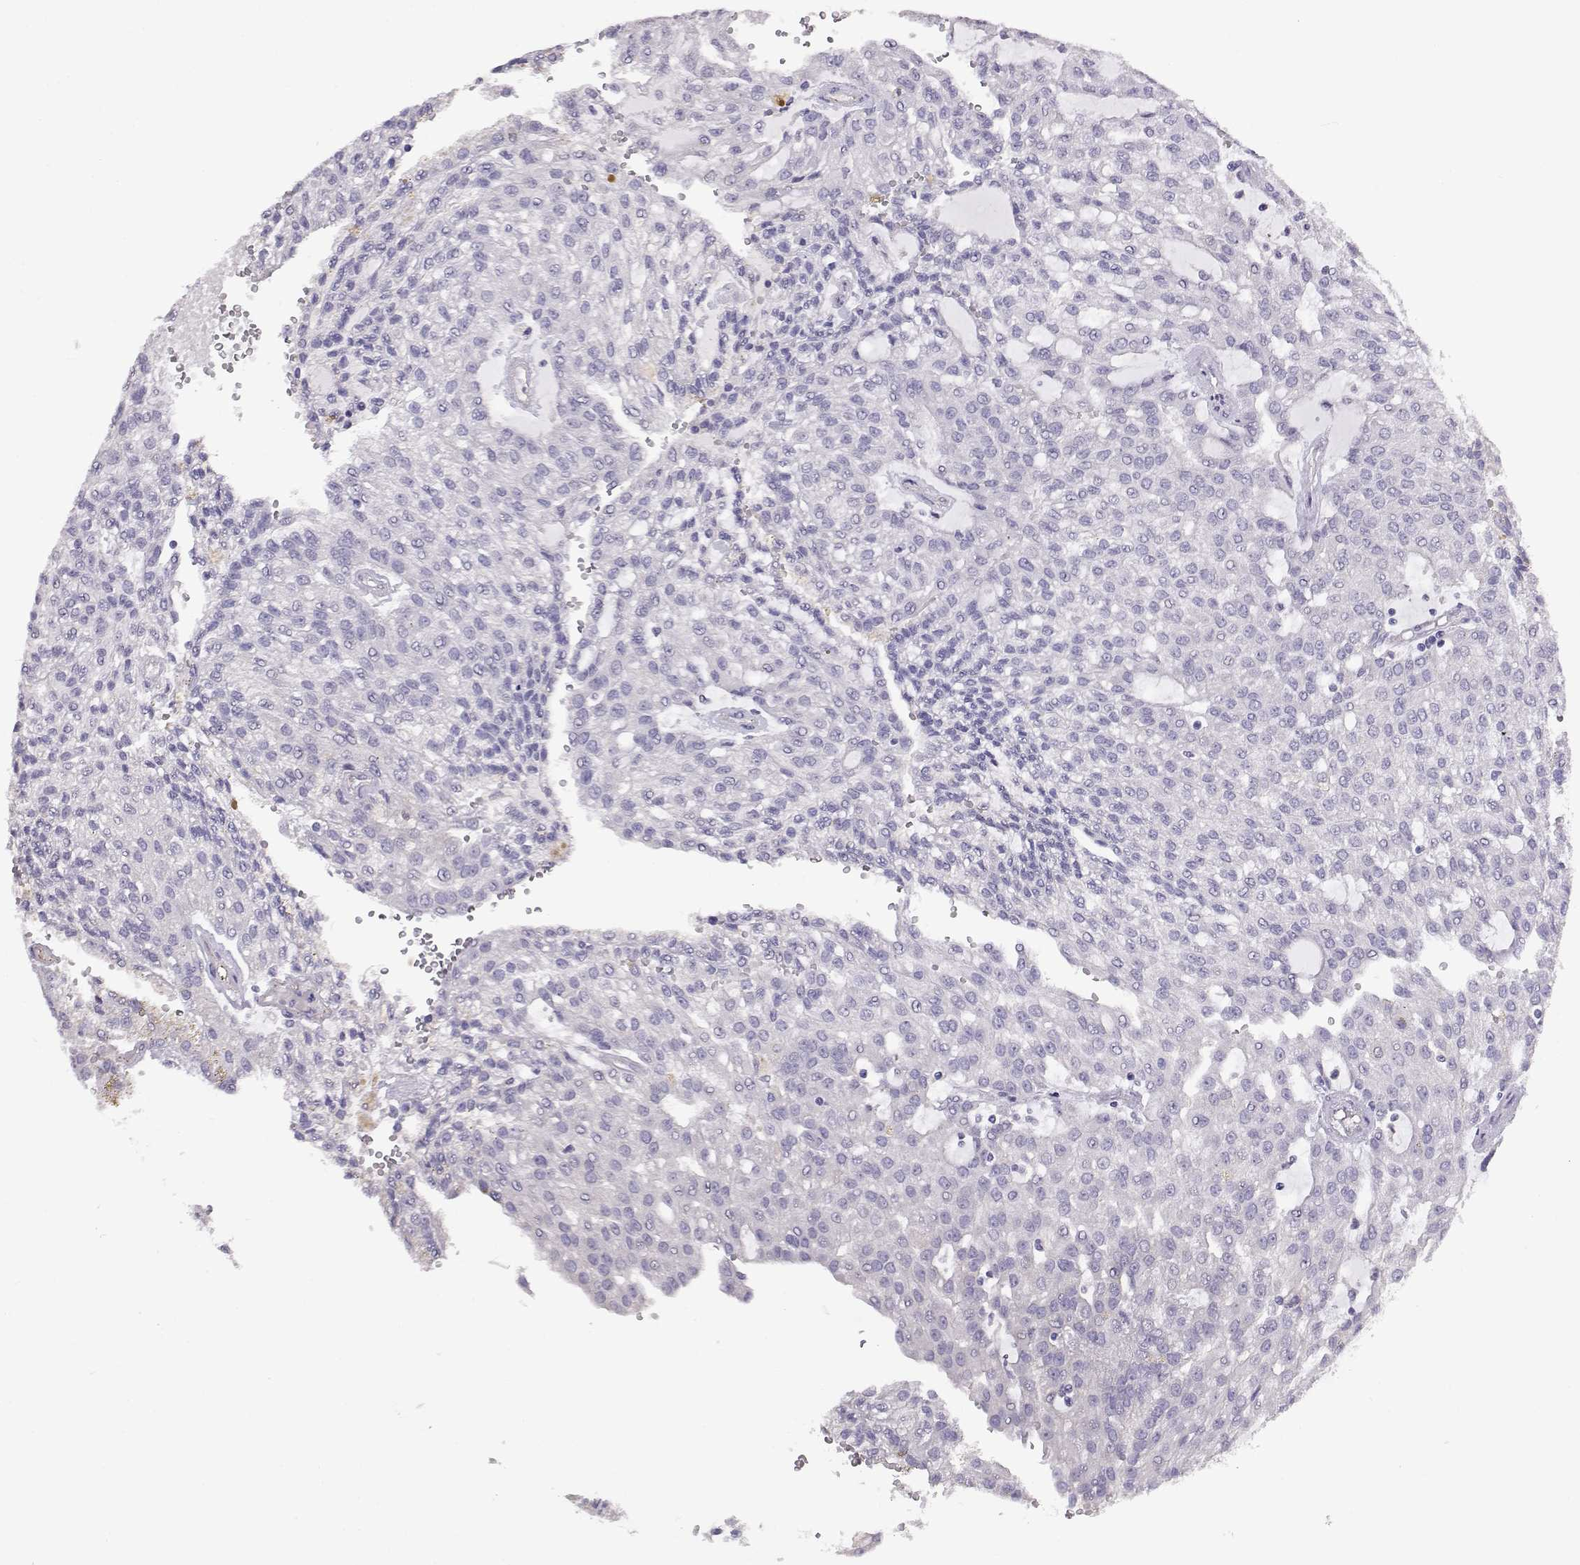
{"staining": {"intensity": "negative", "quantity": "none", "location": "none"}, "tissue": "renal cancer", "cell_type": "Tumor cells", "image_type": "cancer", "snomed": [{"axis": "morphology", "description": "Adenocarcinoma, NOS"}, {"axis": "topography", "description": "Kidney"}], "caption": "Immunohistochemistry (IHC) micrograph of neoplastic tissue: renal adenocarcinoma stained with DAB shows no significant protein staining in tumor cells.", "gene": "ENDOU", "patient": {"sex": "male", "age": 63}}